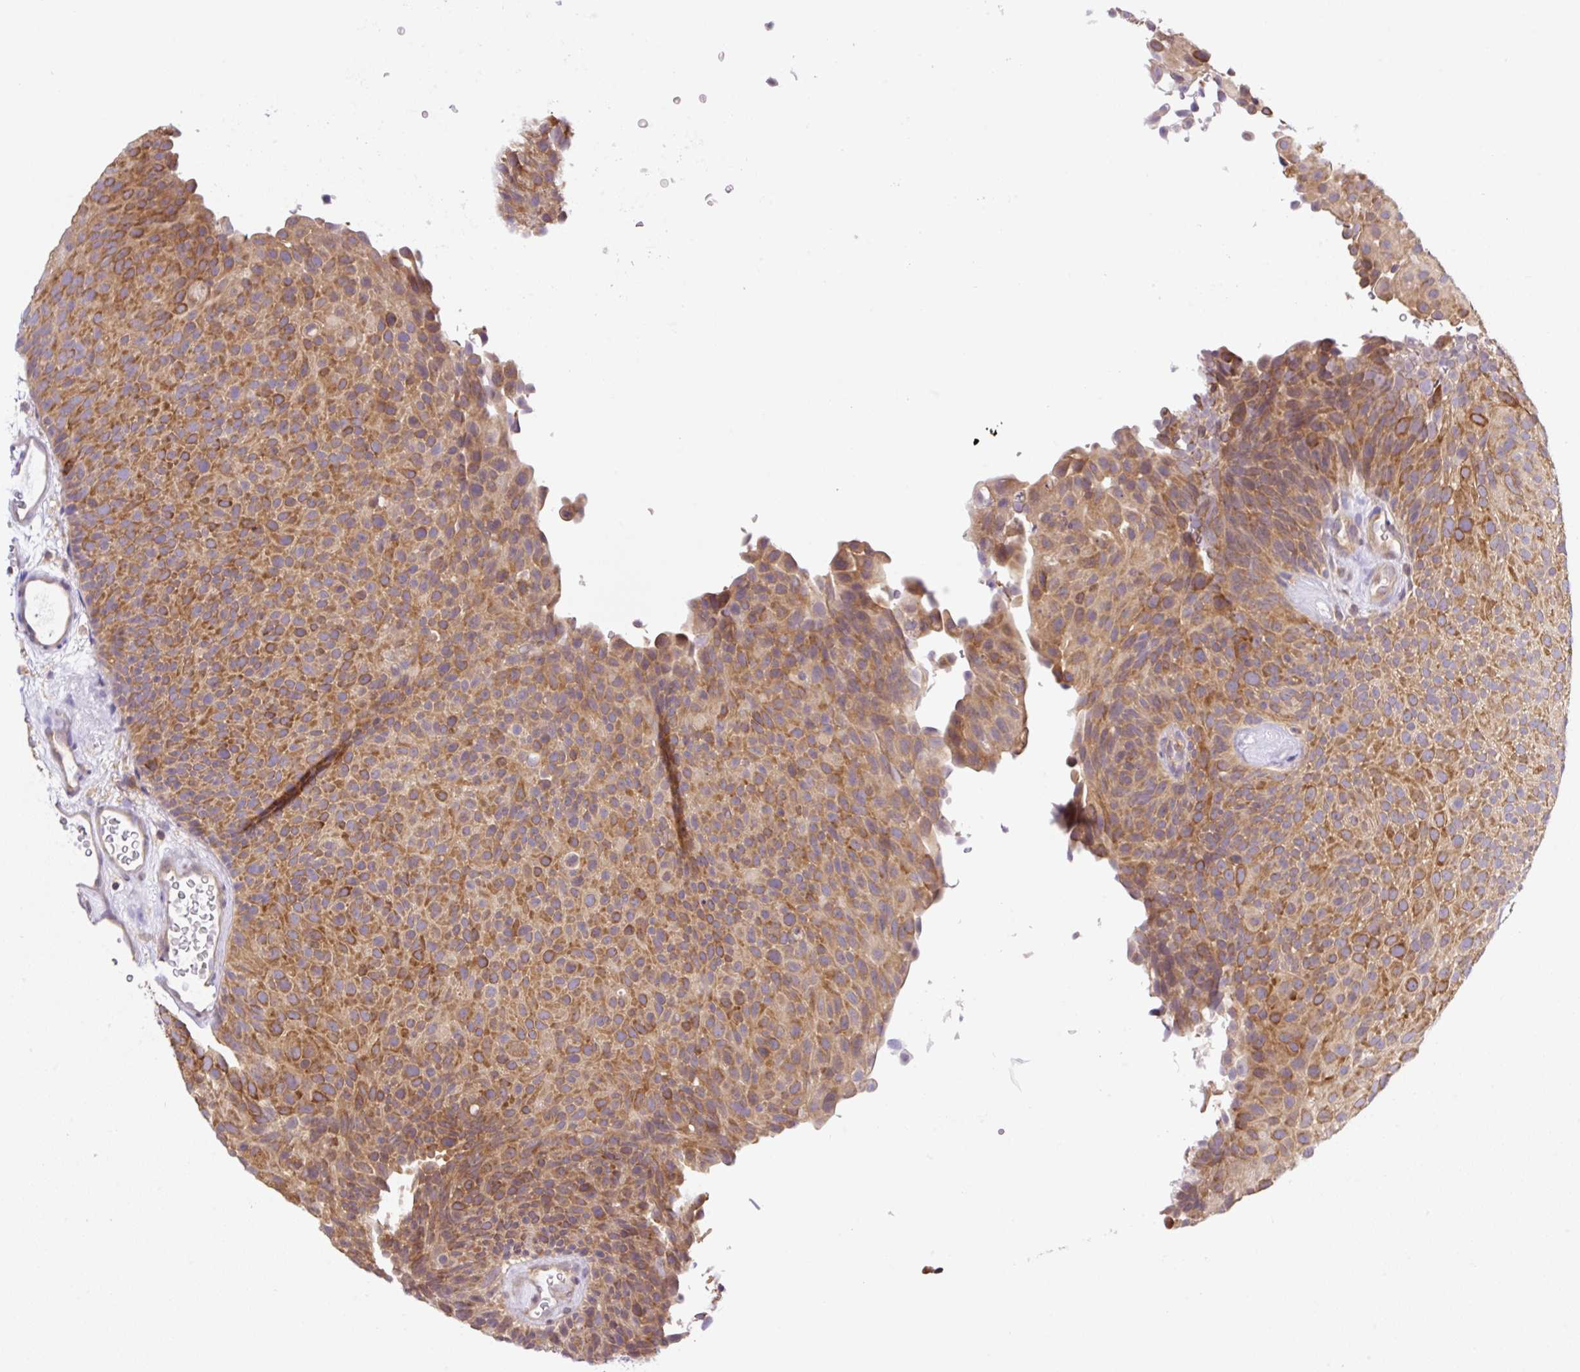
{"staining": {"intensity": "moderate", "quantity": ">75%", "location": "cytoplasmic/membranous"}, "tissue": "urothelial cancer", "cell_type": "Tumor cells", "image_type": "cancer", "snomed": [{"axis": "morphology", "description": "Urothelial carcinoma, Low grade"}, {"axis": "topography", "description": "Urinary bladder"}], "caption": "The immunohistochemical stain highlights moderate cytoplasmic/membranous positivity in tumor cells of urothelial cancer tissue. The staining was performed using DAB, with brown indicating positive protein expression. Nuclei are stained blue with hematoxylin.", "gene": "CAMK2B", "patient": {"sex": "male", "age": 78}}